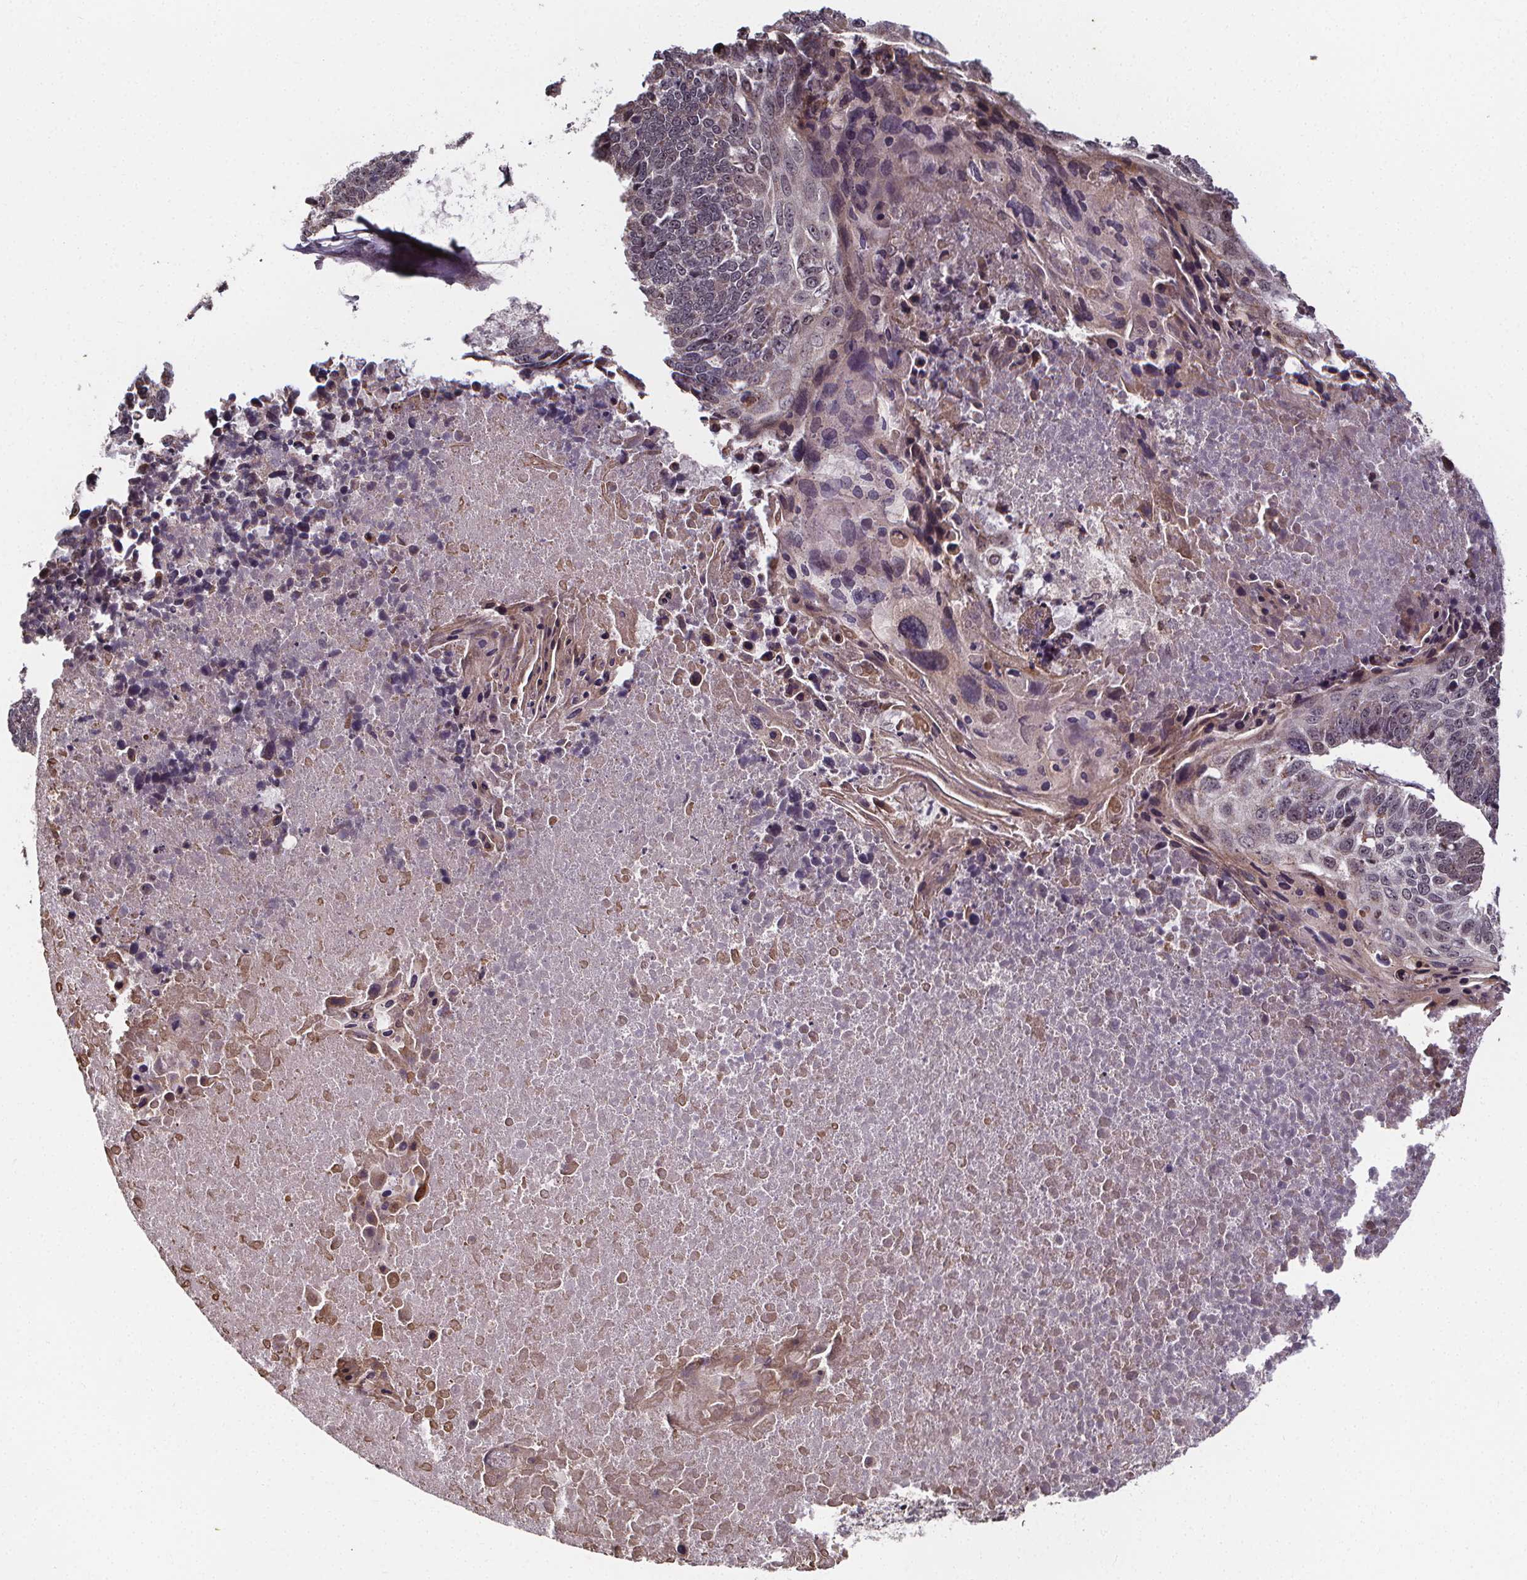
{"staining": {"intensity": "negative", "quantity": "none", "location": "none"}, "tissue": "lung cancer", "cell_type": "Tumor cells", "image_type": "cancer", "snomed": [{"axis": "morphology", "description": "Squamous cell carcinoma, NOS"}, {"axis": "topography", "description": "Lung"}], "caption": "Protein analysis of lung cancer displays no significant expression in tumor cells.", "gene": "DDIT3", "patient": {"sex": "male", "age": 73}}